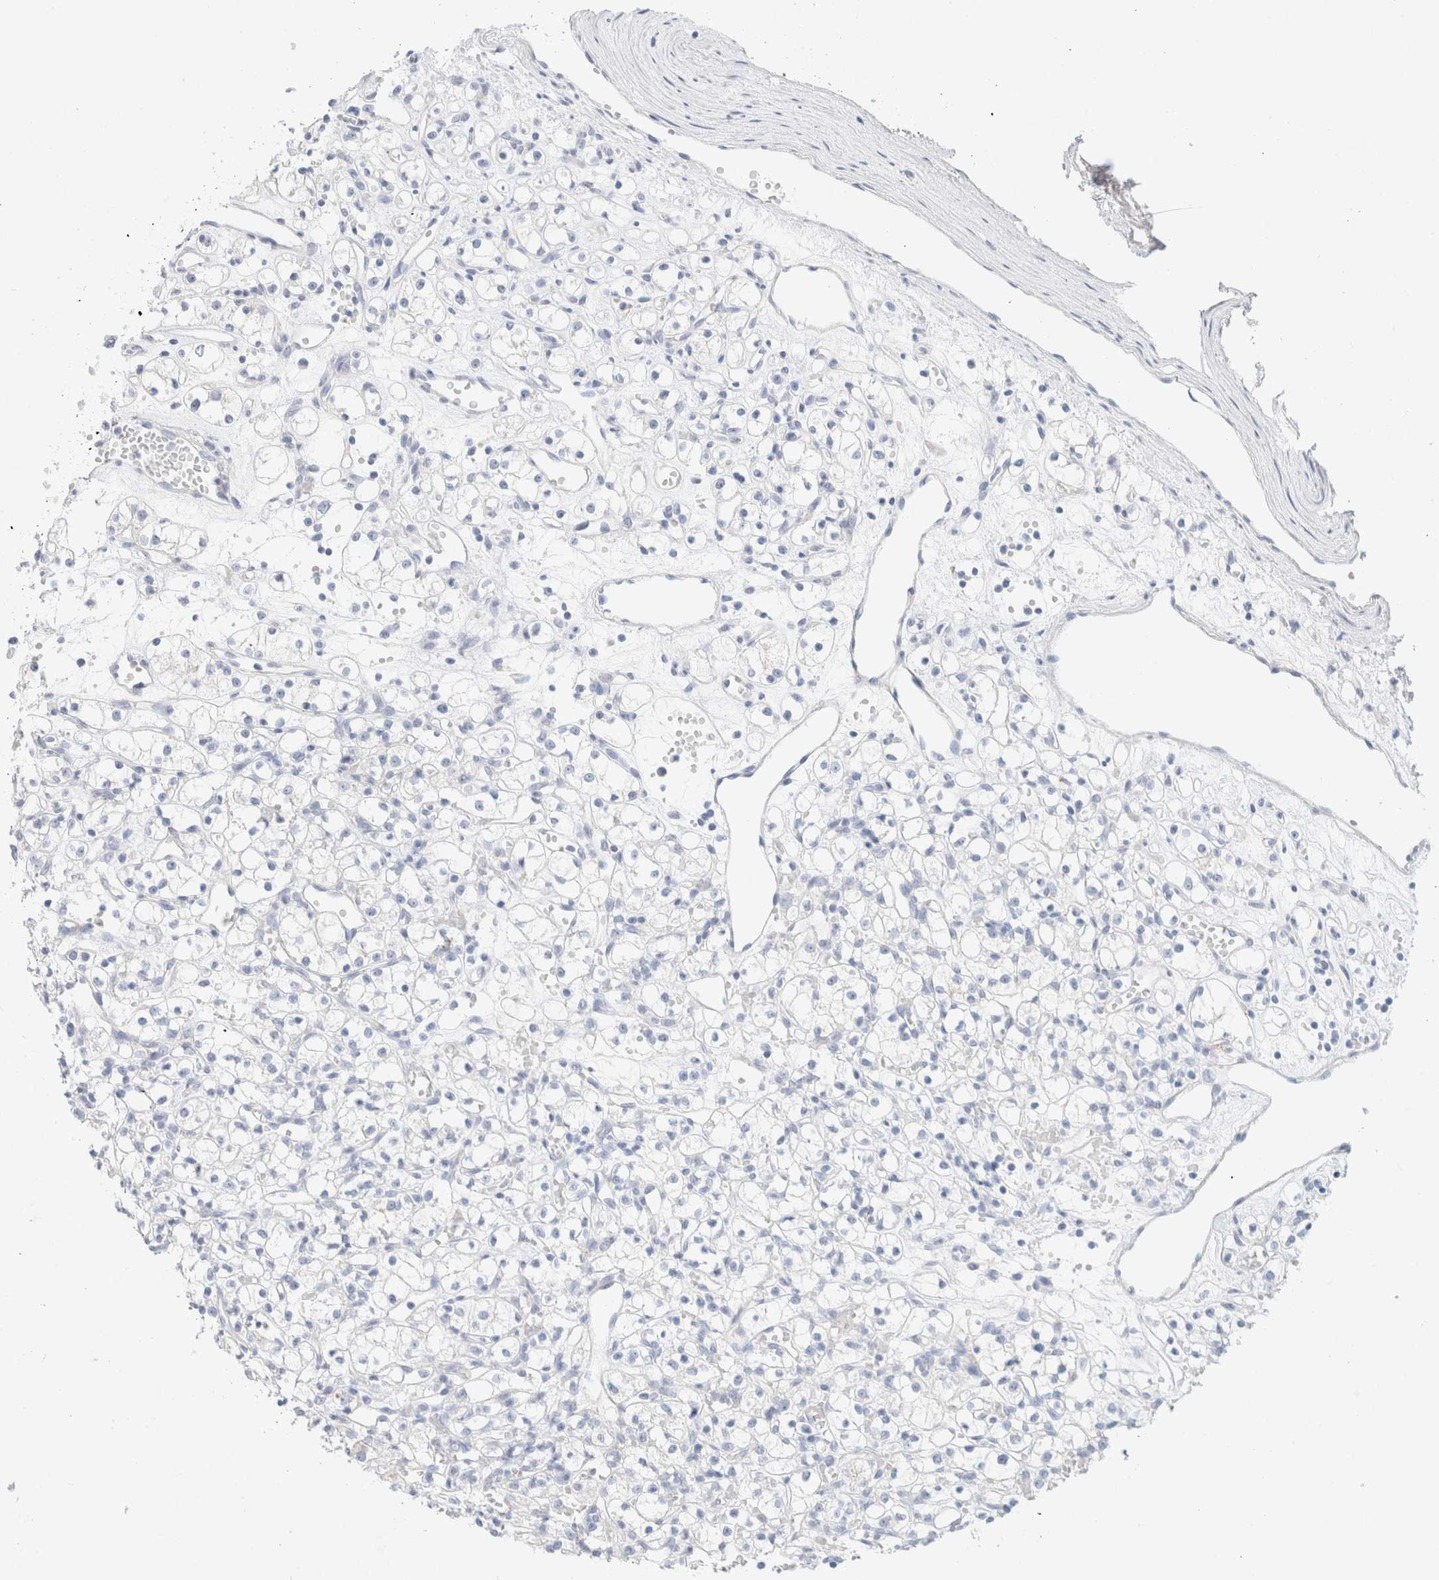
{"staining": {"intensity": "negative", "quantity": "none", "location": "none"}, "tissue": "renal cancer", "cell_type": "Tumor cells", "image_type": "cancer", "snomed": [{"axis": "morphology", "description": "Adenocarcinoma, NOS"}, {"axis": "topography", "description": "Kidney"}], "caption": "Immunohistochemistry image of neoplastic tissue: human renal adenocarcinoma stained with DAB demonstrates no significant protein expression in tumor cells. (DAB immunohistochemistry visualized using brightfield microscopy, high magnification).", "gene": "CPQ", "patient": {"sex": "female", "age": 59}}